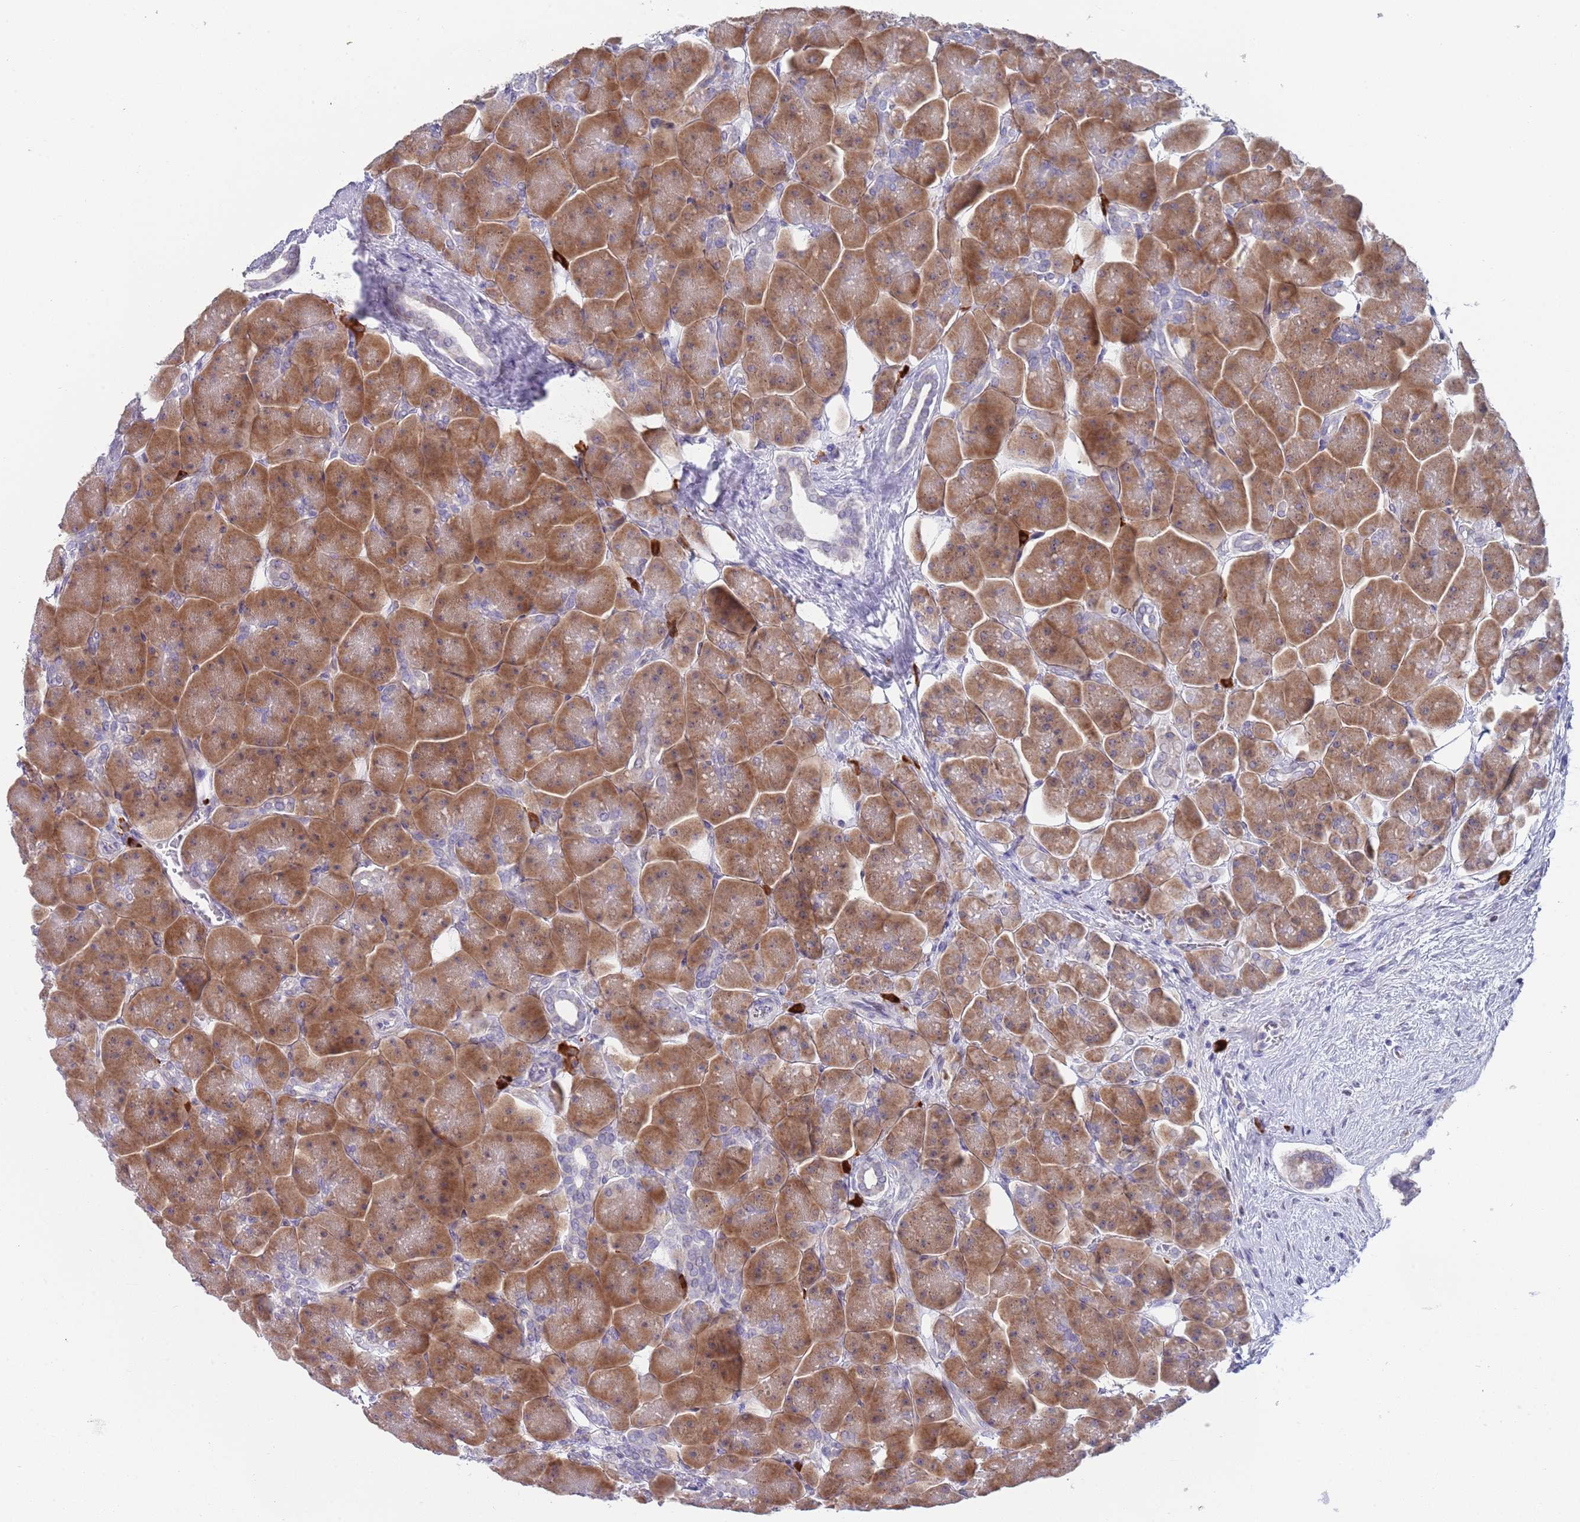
{"staining": {"intensity": "moderate", "quantity": ">75%", "location": "cytoplasmic/membranous"}, "tissue": "pancreas", "cell_type": "Exocrine glandular cells", "image_type": "normal", "snomed": [{"axis": "morphology", "description": "Normal tissue, NOS"}, {"axis": "topography", "description": "Pancreas"}], "caption": "High-magnification brightfield microscopy of normal pancreas stained with DAB (3,3'-diaminobenzidine) (brown) and counterstained with hematoxylin (blue). exocrine glandular cells exhibit moderate cytoplasmic/membranous positivity is appreciated in approximately>75% of cells. Immunohistochemistry (ihc) stains the protein in brown and the nuclei are stained blue.", "gene": "TNRC6C", "patient": {"sex": "male", "age": 66}}